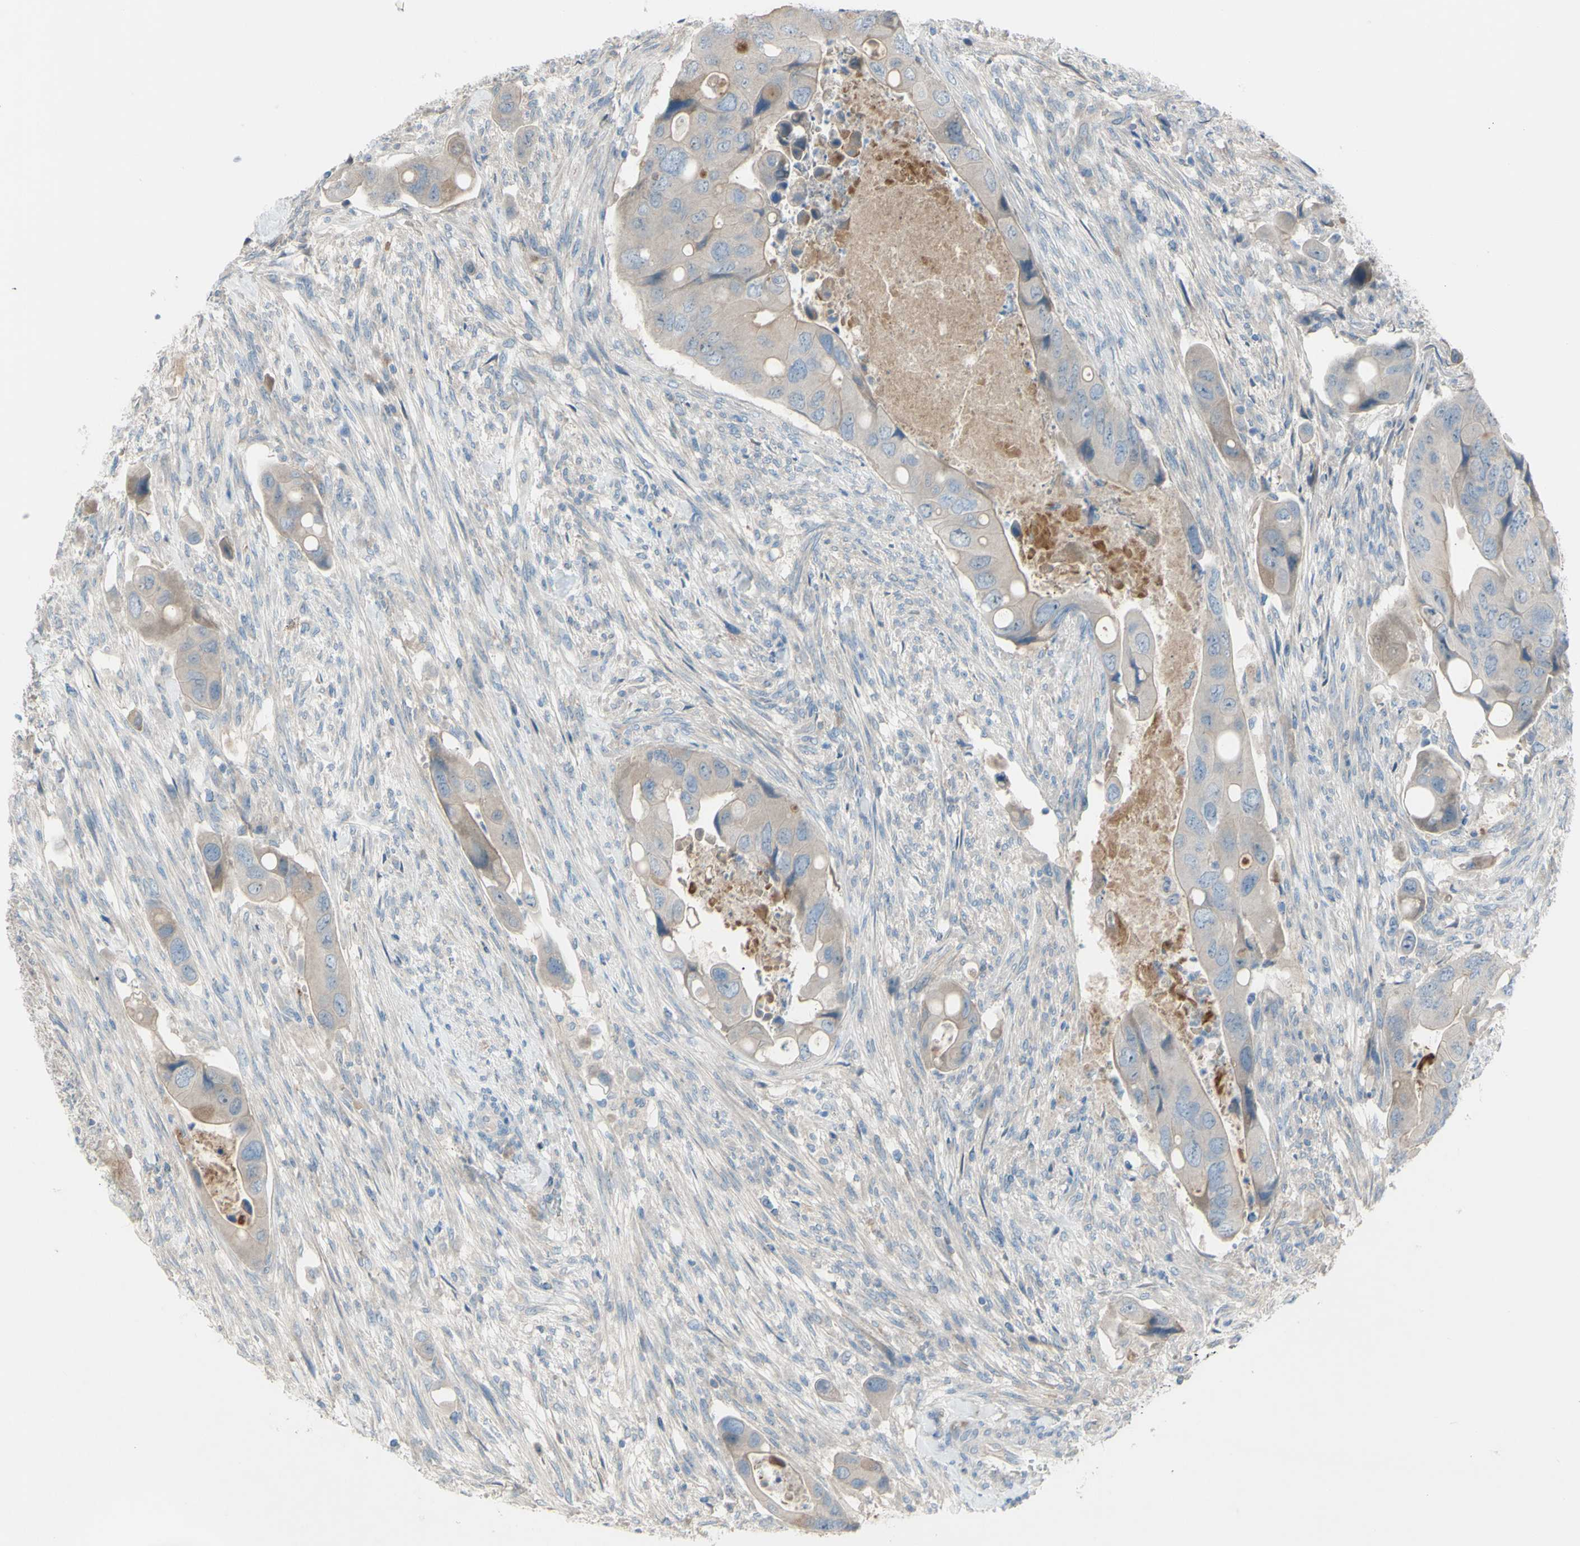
{"staining": {"intensity": "weak", "quantity": "25%-75%", "location": "cytoplasmic/membranous"}, "tissue": "colorectal cancer", "cell_type": "Tumor cells", "image_type": "cancer", "snomed": [{"axis": "morphology", "description": "Adenocarcinoma, NOS"}, {"axis": "topography", "description": "Rectum"}], "caption": "Brown immunohistochemical staining in human adenocarcinoma (colorectal) demonstrates weak cytoplasmic/membranous expression in about 25%-75% of tumor cells. (Stains: DAB in brown, nuclei in blue, Microscopy: brightfield microscopy at high magnification).", "gene": "ATRN", "patient": {"sex": "female", "age": 57}}